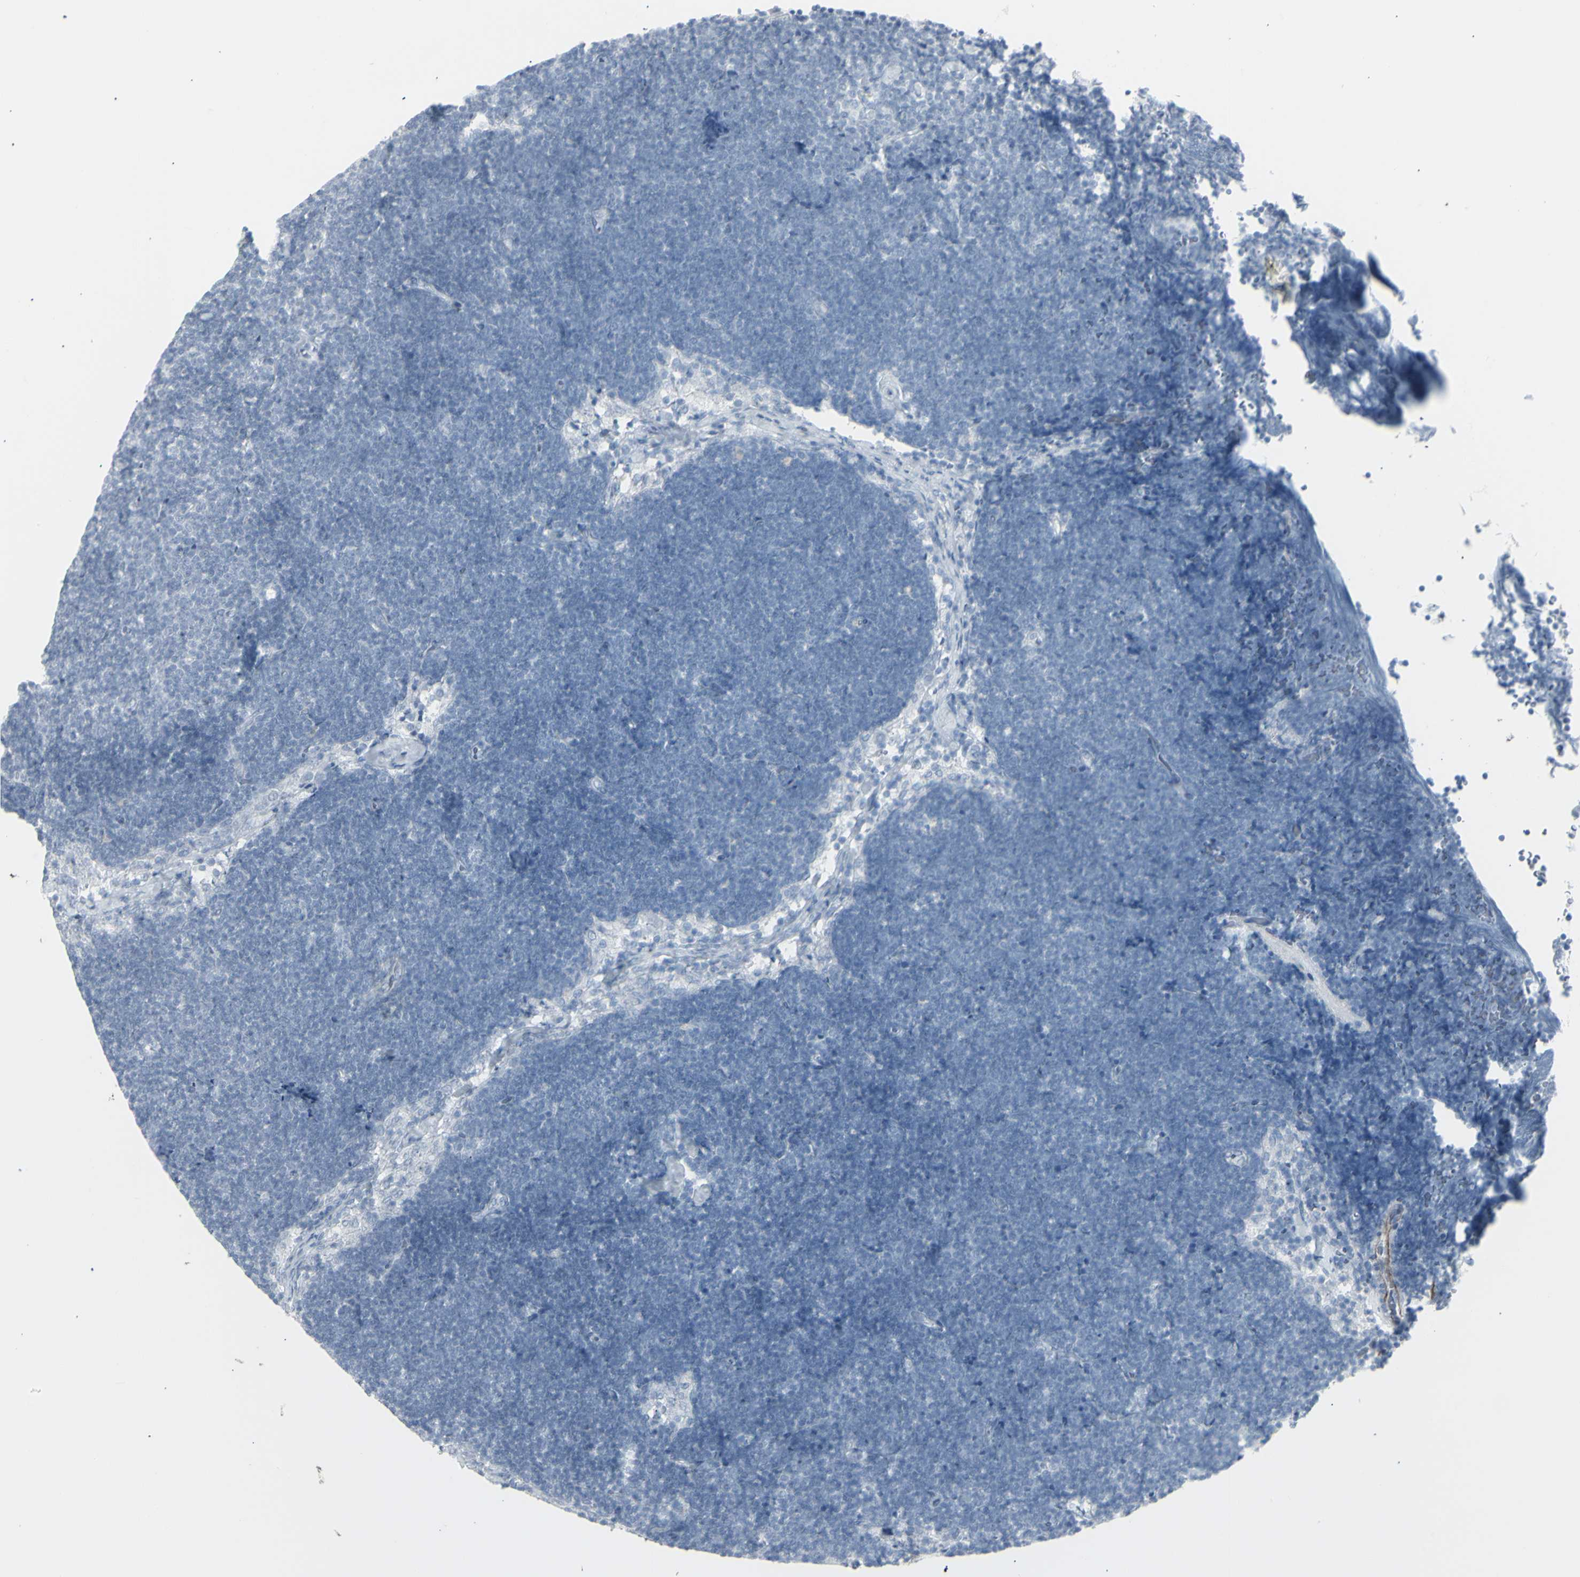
{"staining": {"intensity": "negative", "quantity": "none", "location": "none"}, "tissue": "lymph node", "cell_type": "Germinal center cells", "image_type": "normal", "snomed": [{"axis": "morphology", "description": "Normal tissue, NOS"}, {"axis": "topography", "description": "Lymph node"}], "caption": "Immunohistochemical staining of unremarkable lymph node reveals no significant expression in germinal center cells.", "gene": "YBX2", "patient": {"sex": "male", "age": 63}}